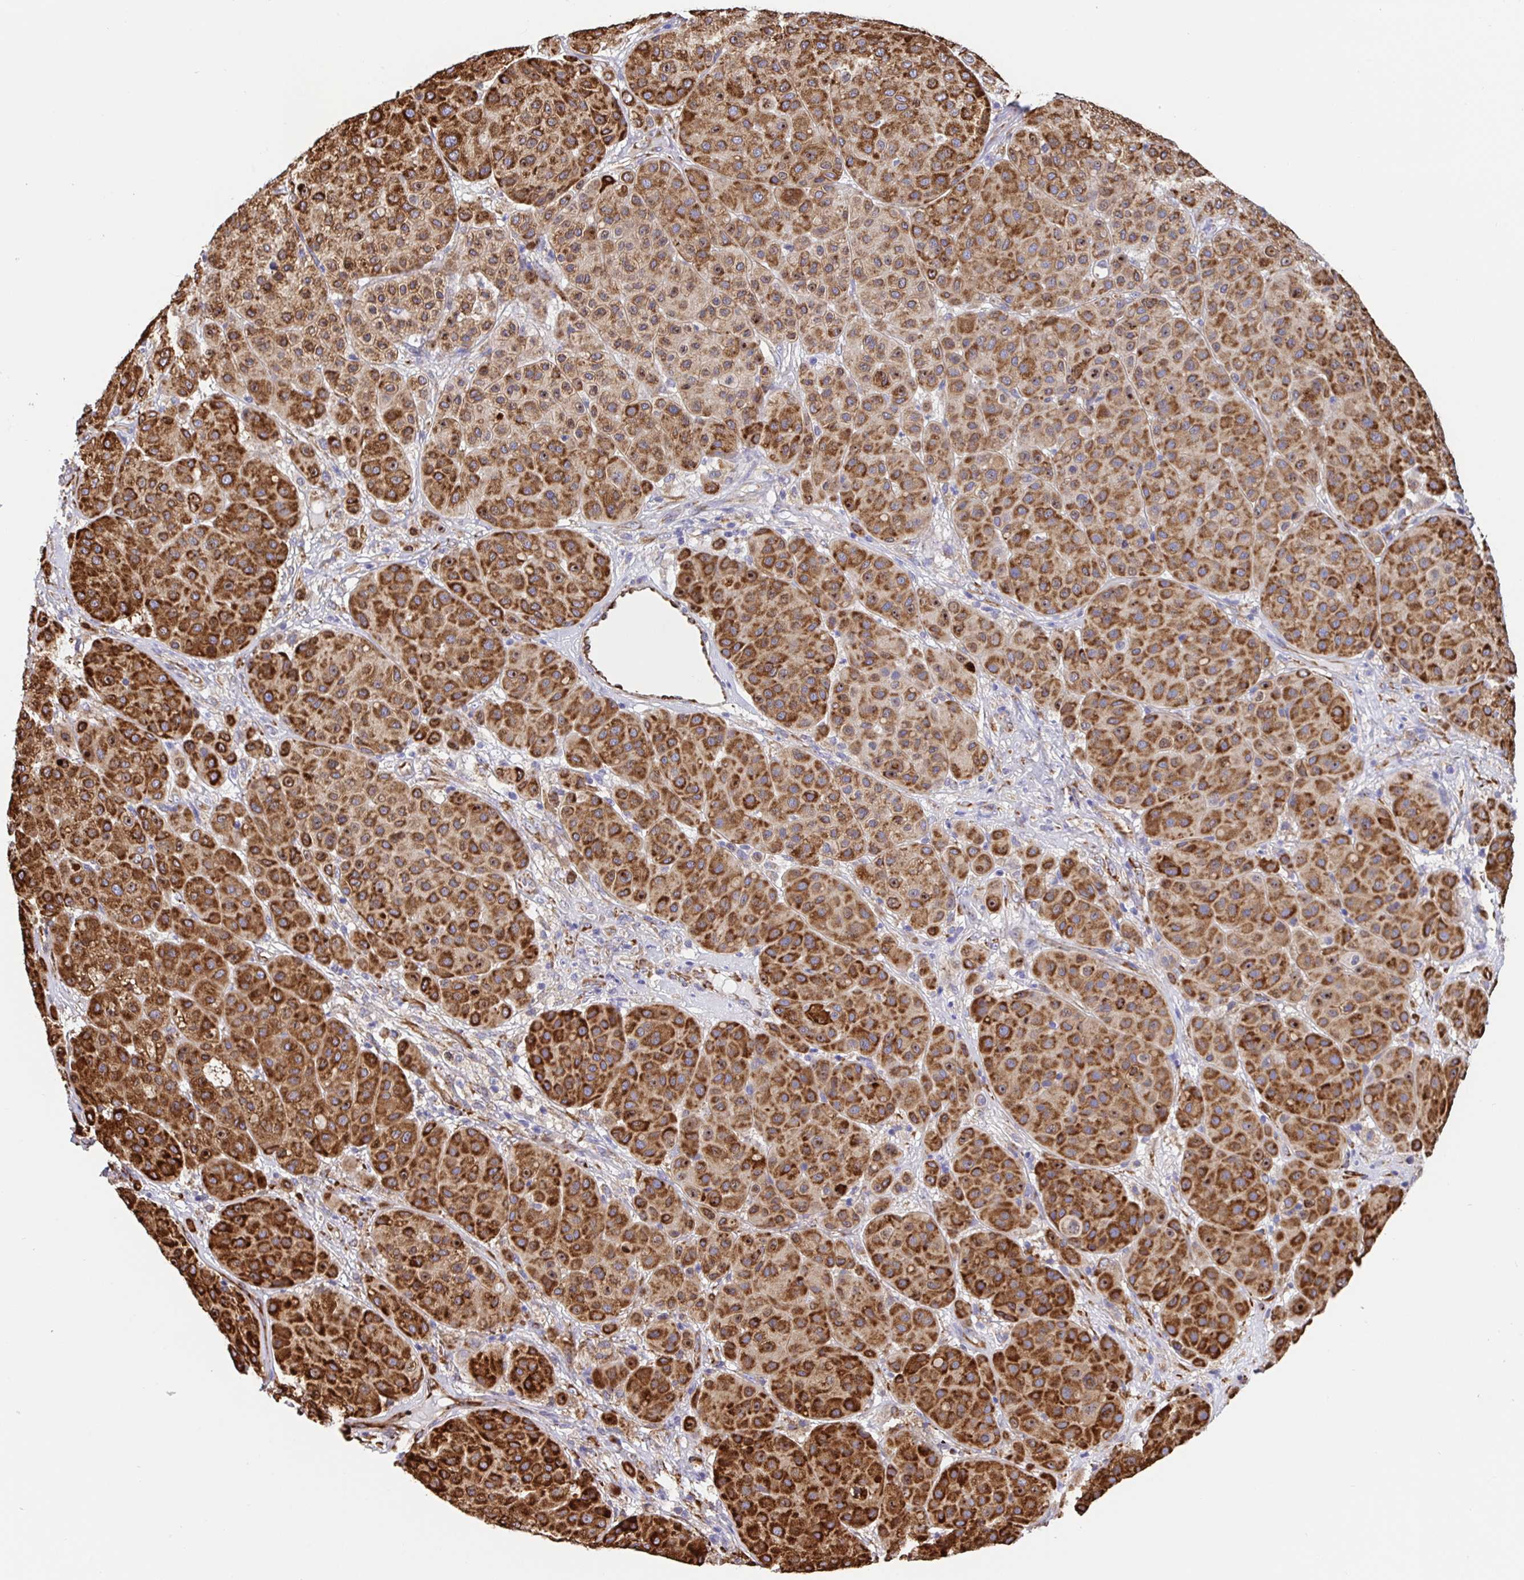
{"staining": {"intensity": "strong", "quantity": ">75%", "location": "cytoplasmic/membranous"}, "tissue": "melanoma", "cell_type": "Tumor cells", "image_type": "cancer", "snomed": [{"axis": "morphology", "description": "Malignant melanoma, Metastatic site"}, {"axis": "topography", "description": "Smooth muscle"}], "caption": "An IHC photomicrograph of tumor tissue is shown. Protein staining in brown highlights strong cytoplasmic/membranous positivity in malignant melanoma (metastatic site) within tumor cells.", "gene": "MAOA", "patient": {"sex": "male", "age": 41}}